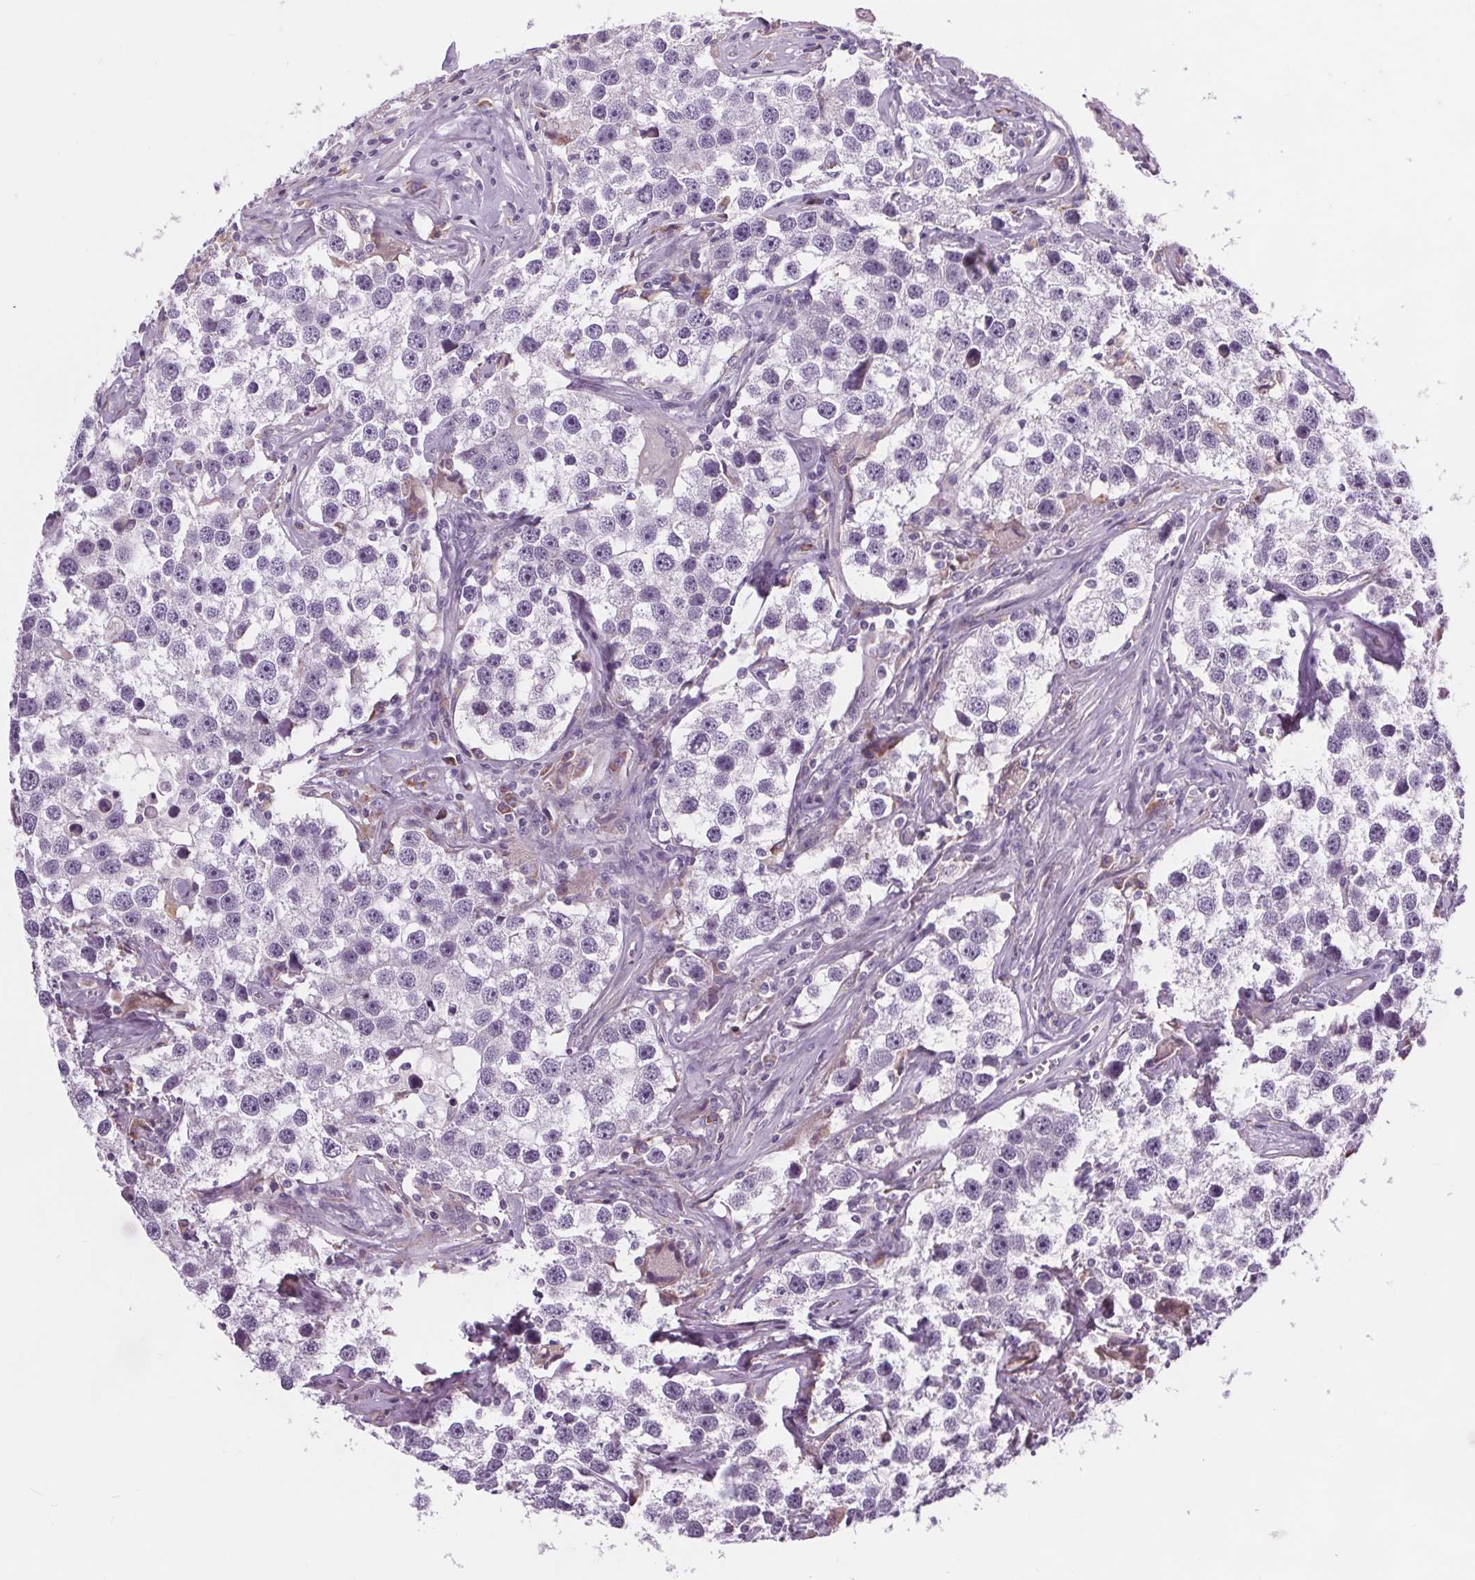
{"staining": {"intensity": "negative", "quantity": "none", "location": "none"}, "tissue": "testis cancer", "cell_type": "Tumor cells", "image_type": "cancer", "snomed": [{"axis": "morphology", "description": "Seminoma, NOS"}, {"axis": "topography", "description": "Testis"}], "caption": "DAB immunohistochemical staining of human testis seminoma reveals no significant positivity in tumor cells.", "gene": "SAMD5", "patient": {"sex": "male", "age": 49}}